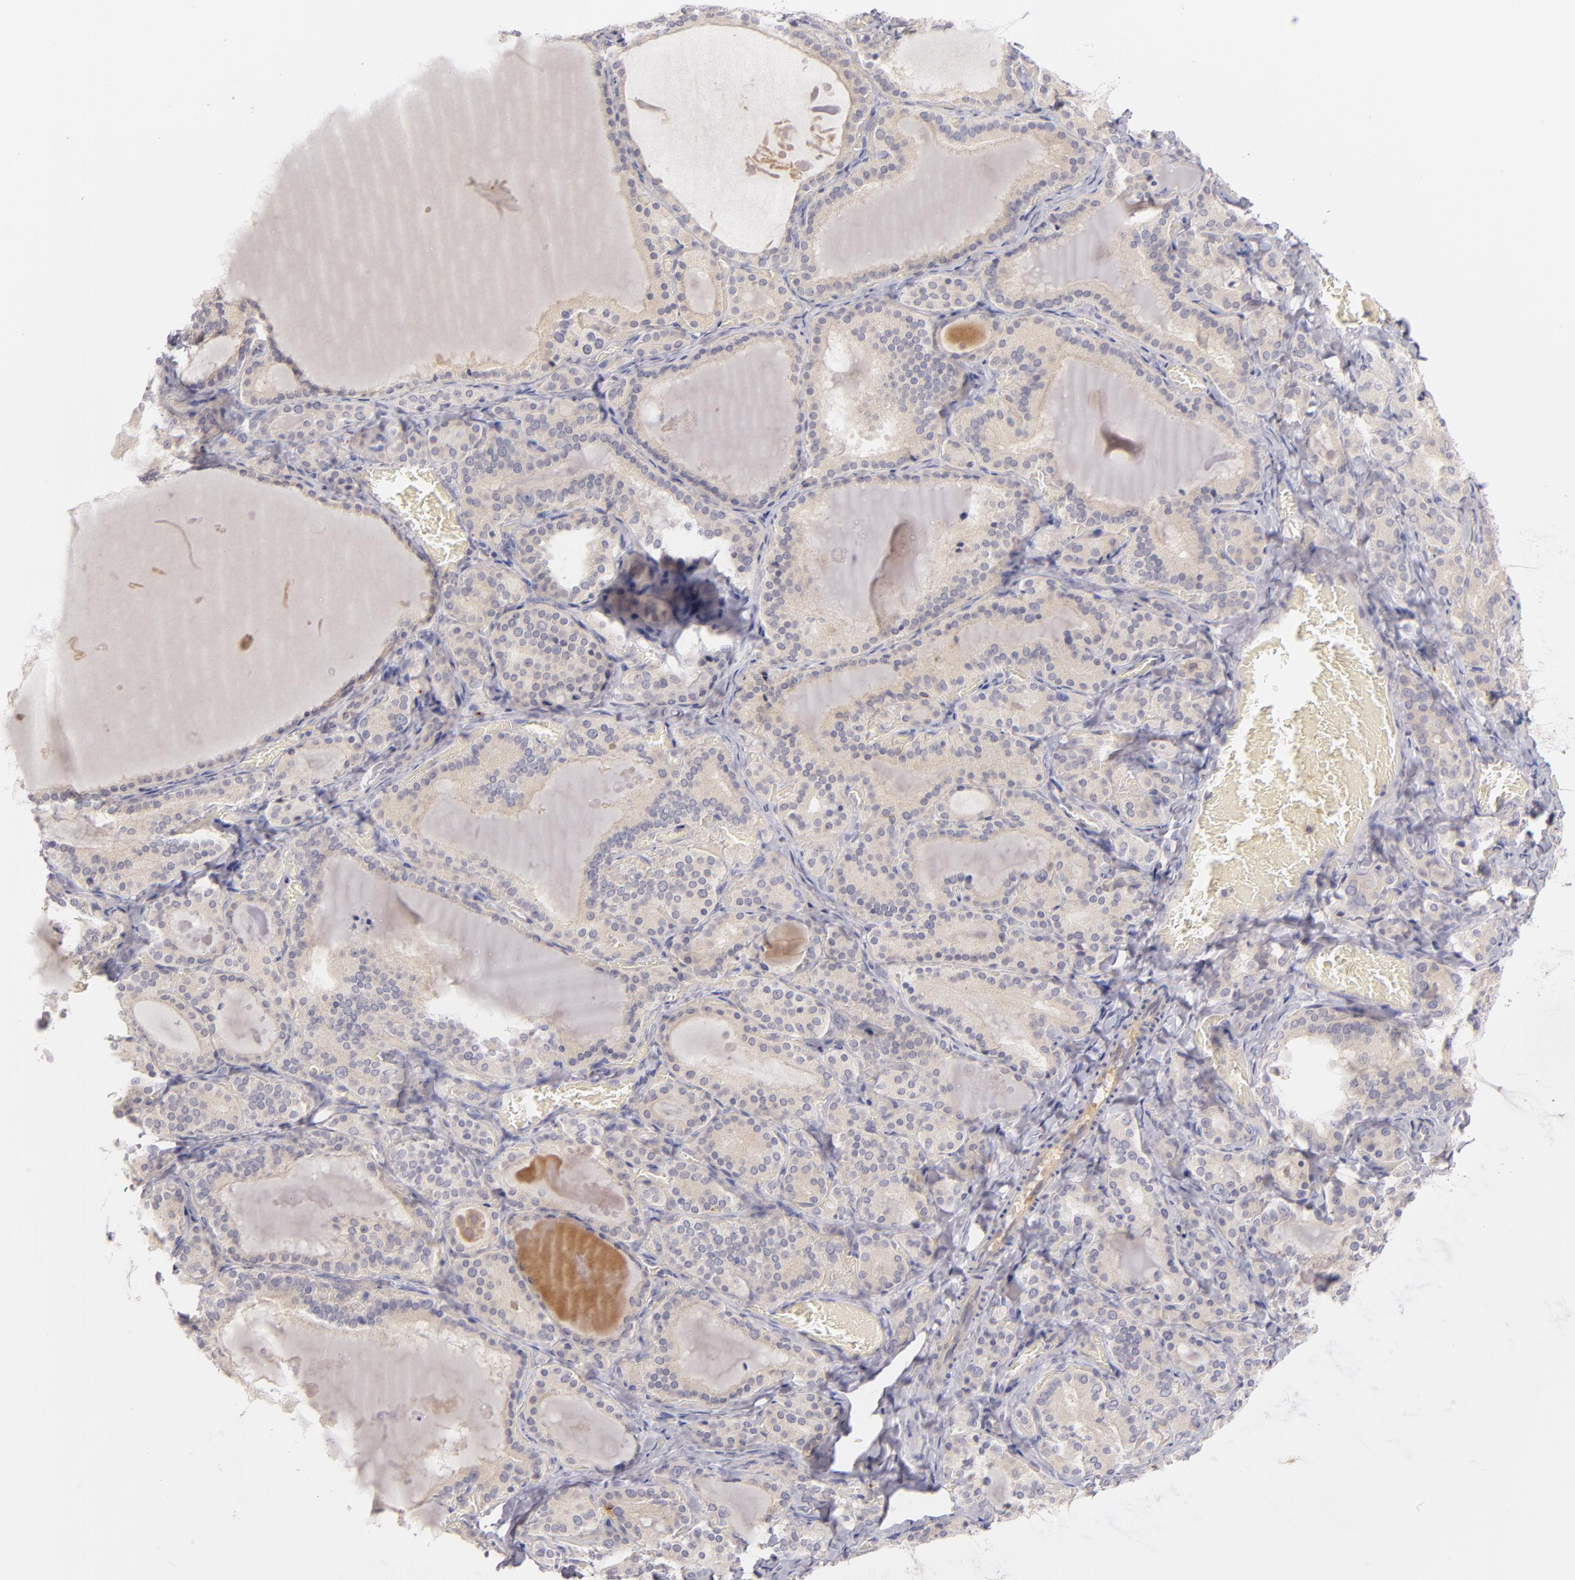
{"staining": {"intensity": "negative", "quantity": "none", "location": "none"}, "tissue": "thyroid gland", "cell_type": "Glandular cells", "image_type": "normal", "snomed": [{"axis": "morphology", "description": "Normal tissue, NOS"}, {"axis": "topography", "description": "Thyroid gland"}], "caption": "Glandular cells show no significant protein expression in unremarkable thyroid gland. The staining was performed using DAB to visualize the protein expression in brown, while the nuclei were stained in blue with hematoxylin (Magnification: 20x).", "gene": "CD83", "patient": {"sex": "female", "age": 33}}